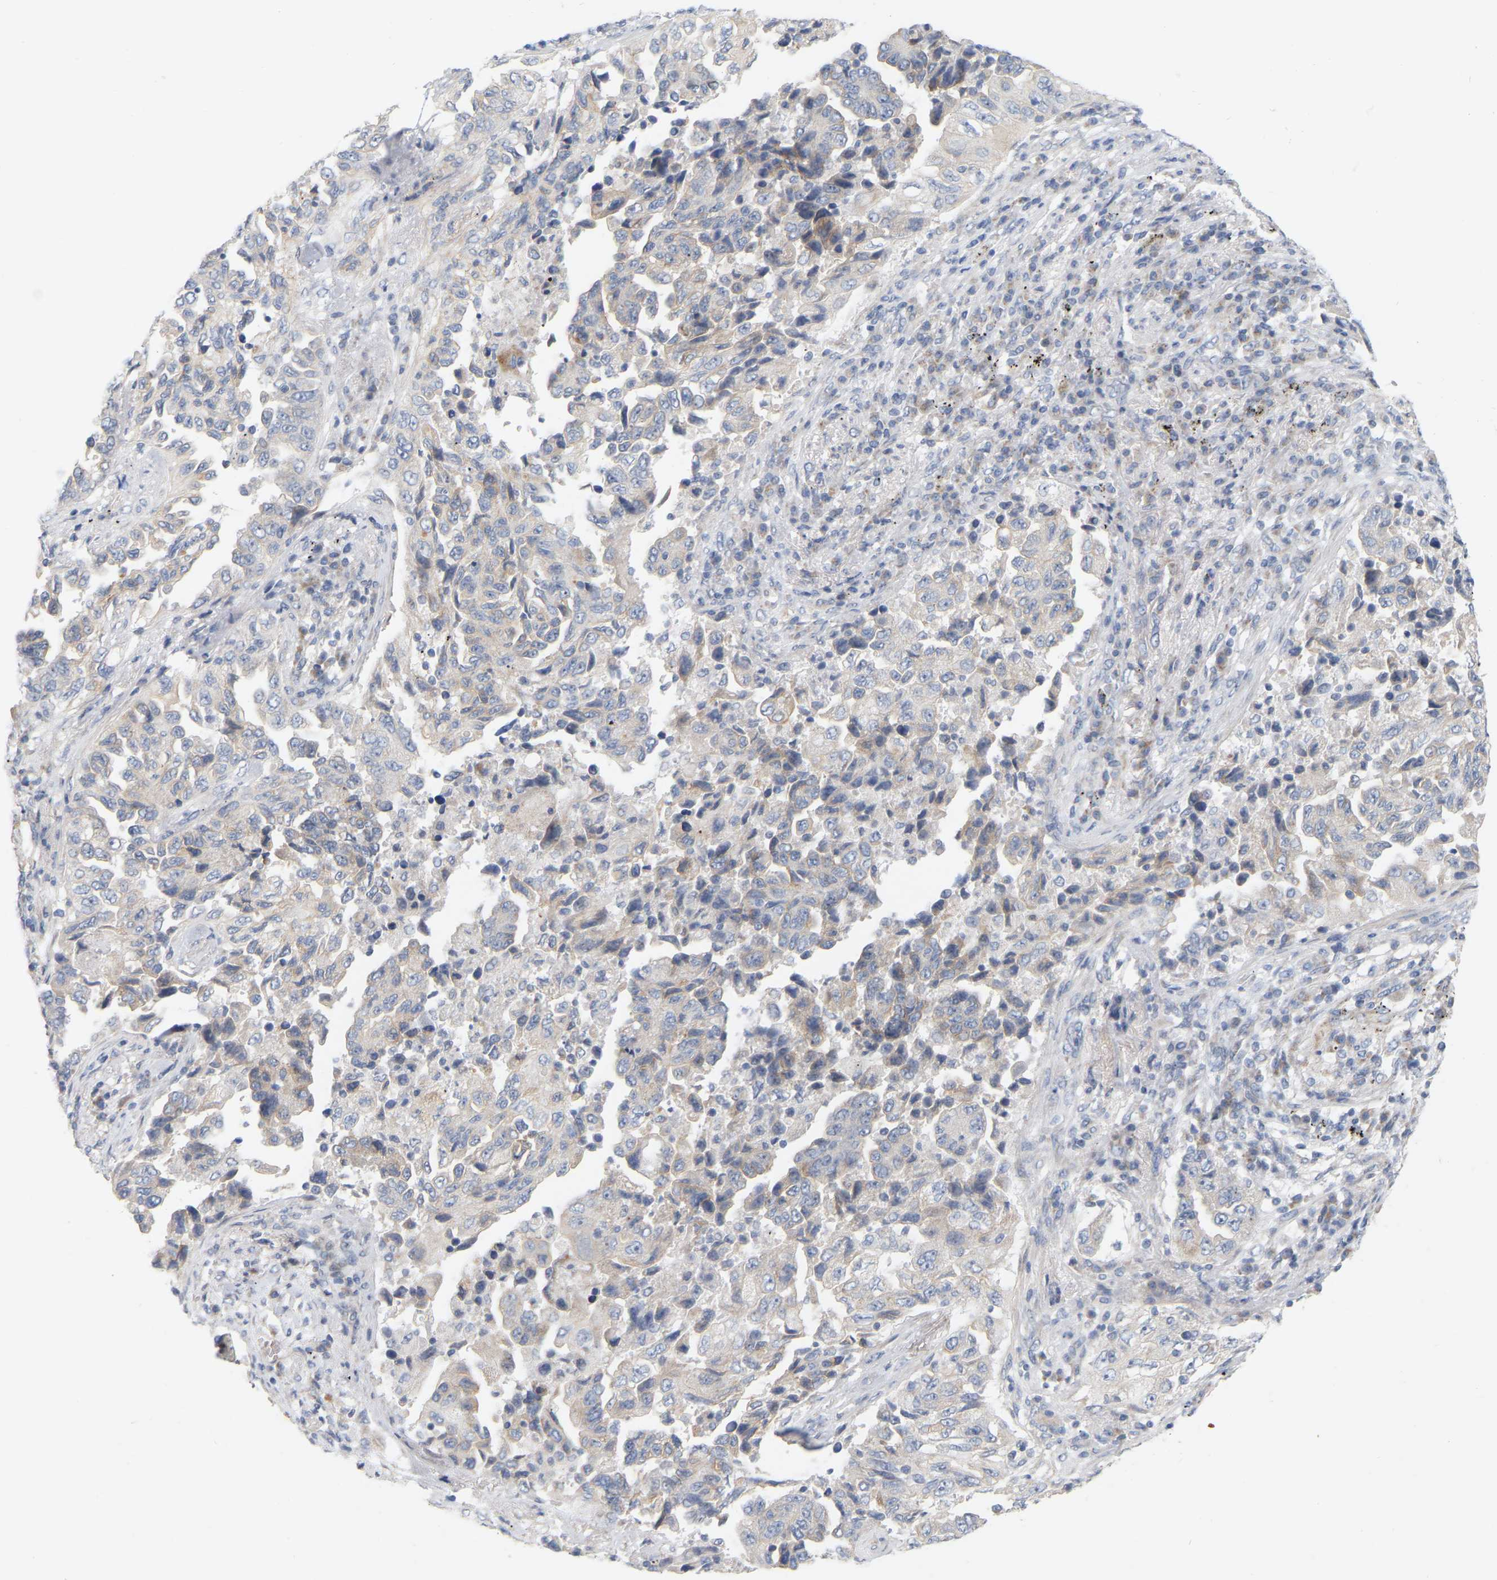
{"staining": {"intensity": "weak", "quantity": "<25%", "location": "cytoplasmic/membranous"}, "tissue": "lung cancer", "cell_type": "Tumor cells", "image_type": "cancer", "snomed": [{"axis": "morphology", "description": "Adenocarcinoma, NOS"}, {"axis": "topography", "description": "Lung"}], "caption": "Lung cancer stained for a protein using IHC displays no expression tumor cells.", "gene": "MINDY4", "patient": {"sex": "female", "age": 51}}